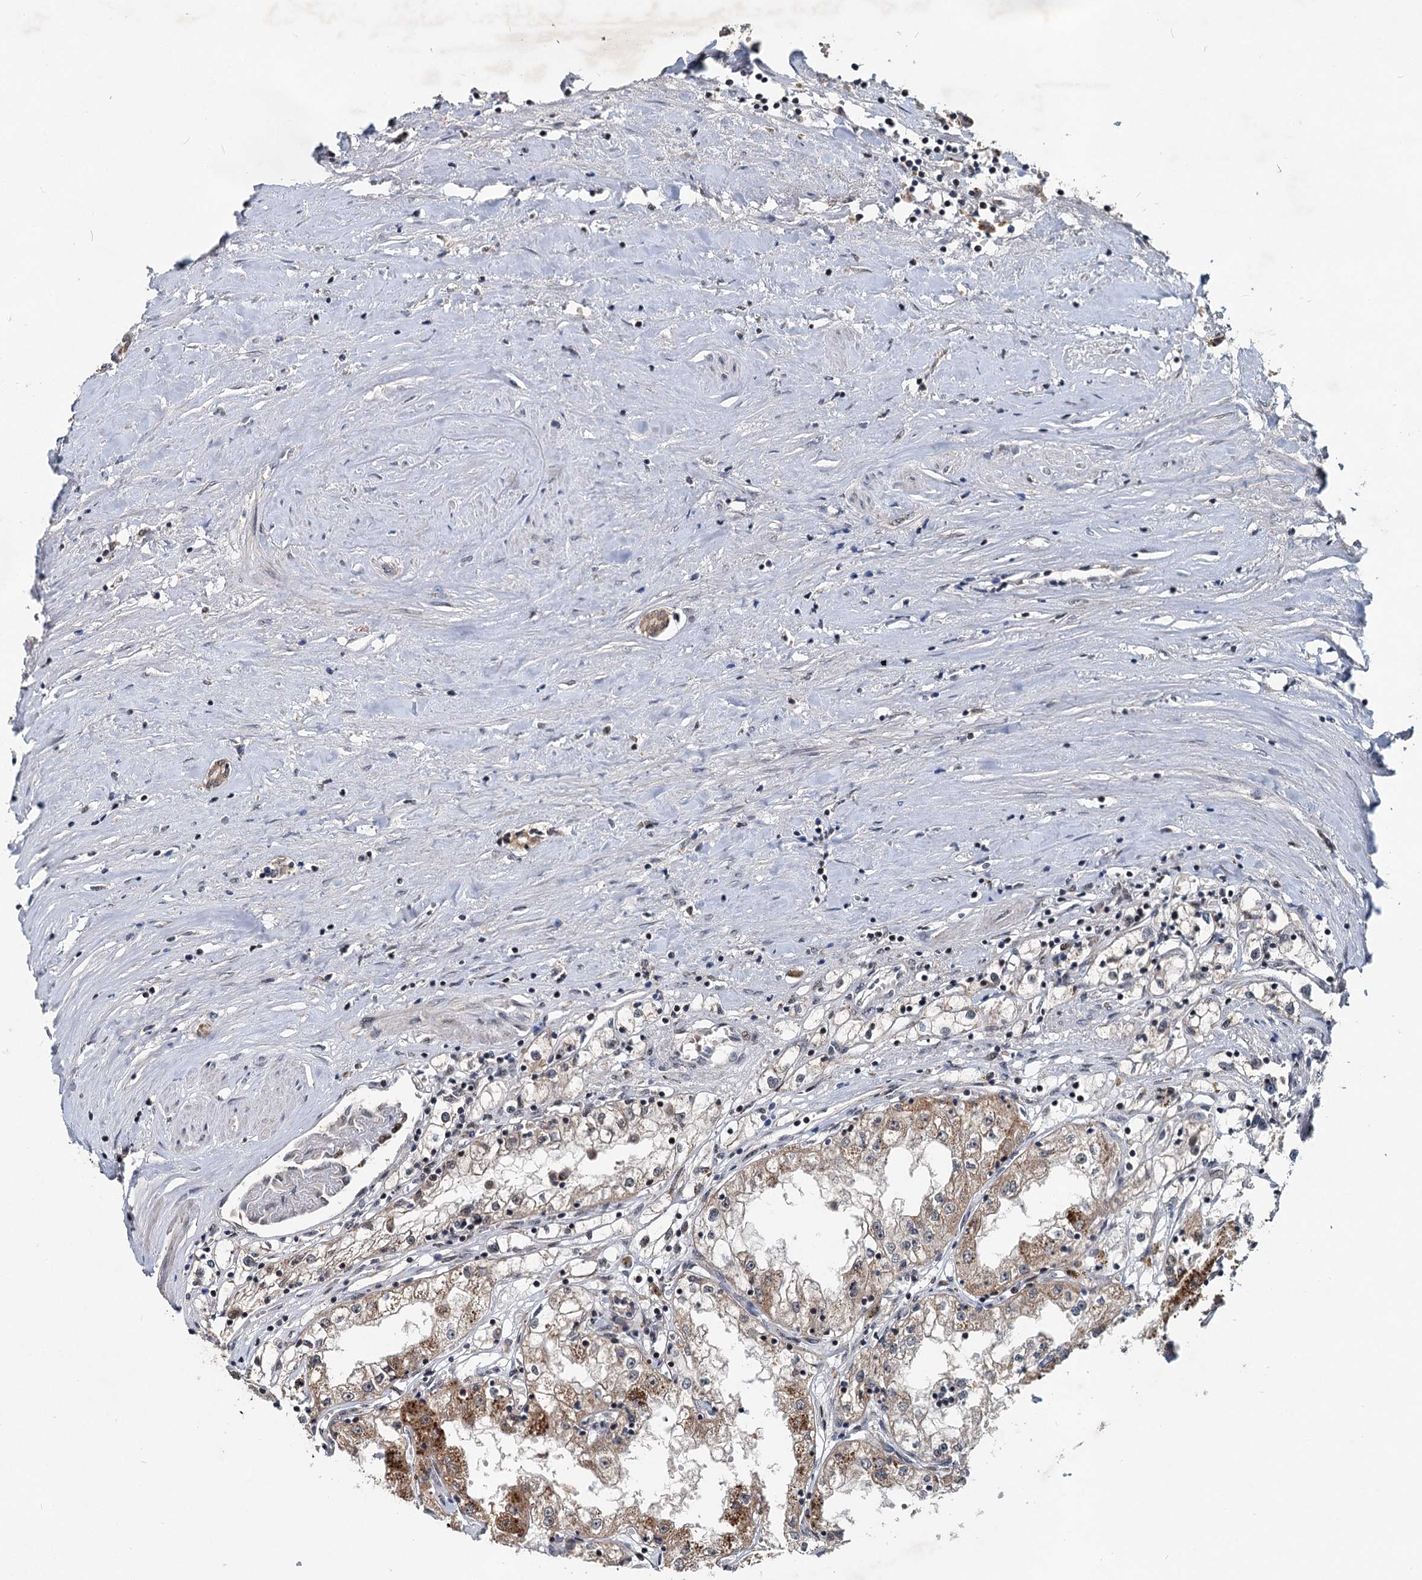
{"staining": {"intensity": "moderate", "quantity": "25%-75%", "location": "cytoplasmic/membranous"}, "tissue": "renal cancer", "cell_type": "Tumor cells", "image_type": "cancer", "snomed": [{"axis": "morphology", "description": "Adenocarcinoma, NOS"}, {"axis": "topography", "description": "Kidney"}], "caption": "A histopathology image of renal adenocarcinoma stained for a protein reveals moderate cytoplasmic/membranous brown staining in tumor cells. (DAB = brown stain, brightfield microscopy at high magnification).", "gene": "RITA1", "patient": {"sex": "male", "age": 56}}